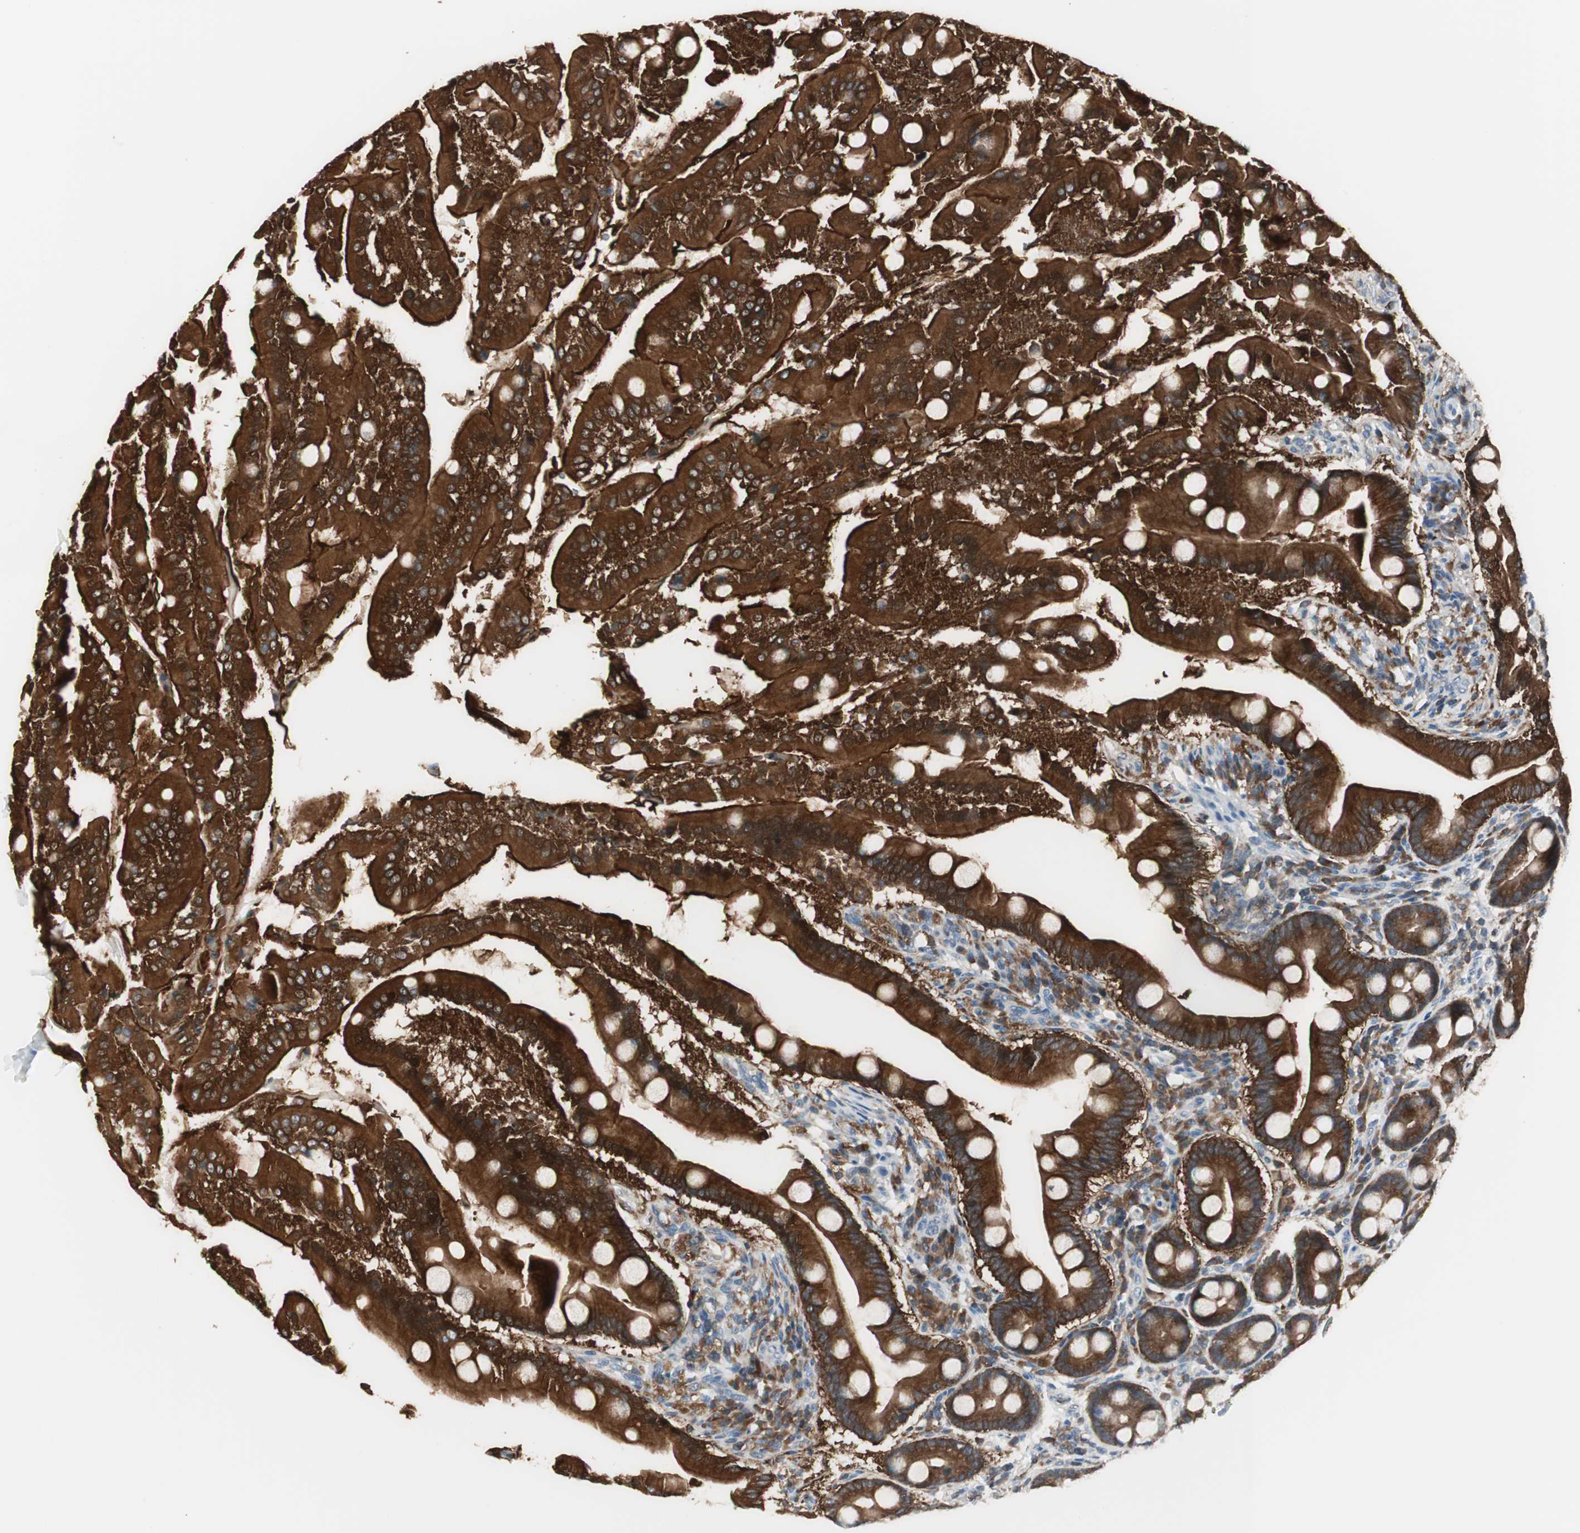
{"staining": {"intensity": "strong", "quantity": ">75%", "location": "cytoplasmic/membranous"}, "tissue": "duodenum", "cell_type": "Glandular cells", "image_type": "normal", "snomed": [{"axis": "morphology", "description": "Normal tissue, NOS"}, {"axis": "topography", "description": "Duodenum"}], "caption": "The immunohistochemical stain labels strong cytoplasmic/membranous expression in glandular cells of unremarkable duodenum. The protein of interest is shown in brown color, while the nuclei are stained blue.", "gene": "SLC9A3R1", "patient": {"sex": "male", "age": 50}}